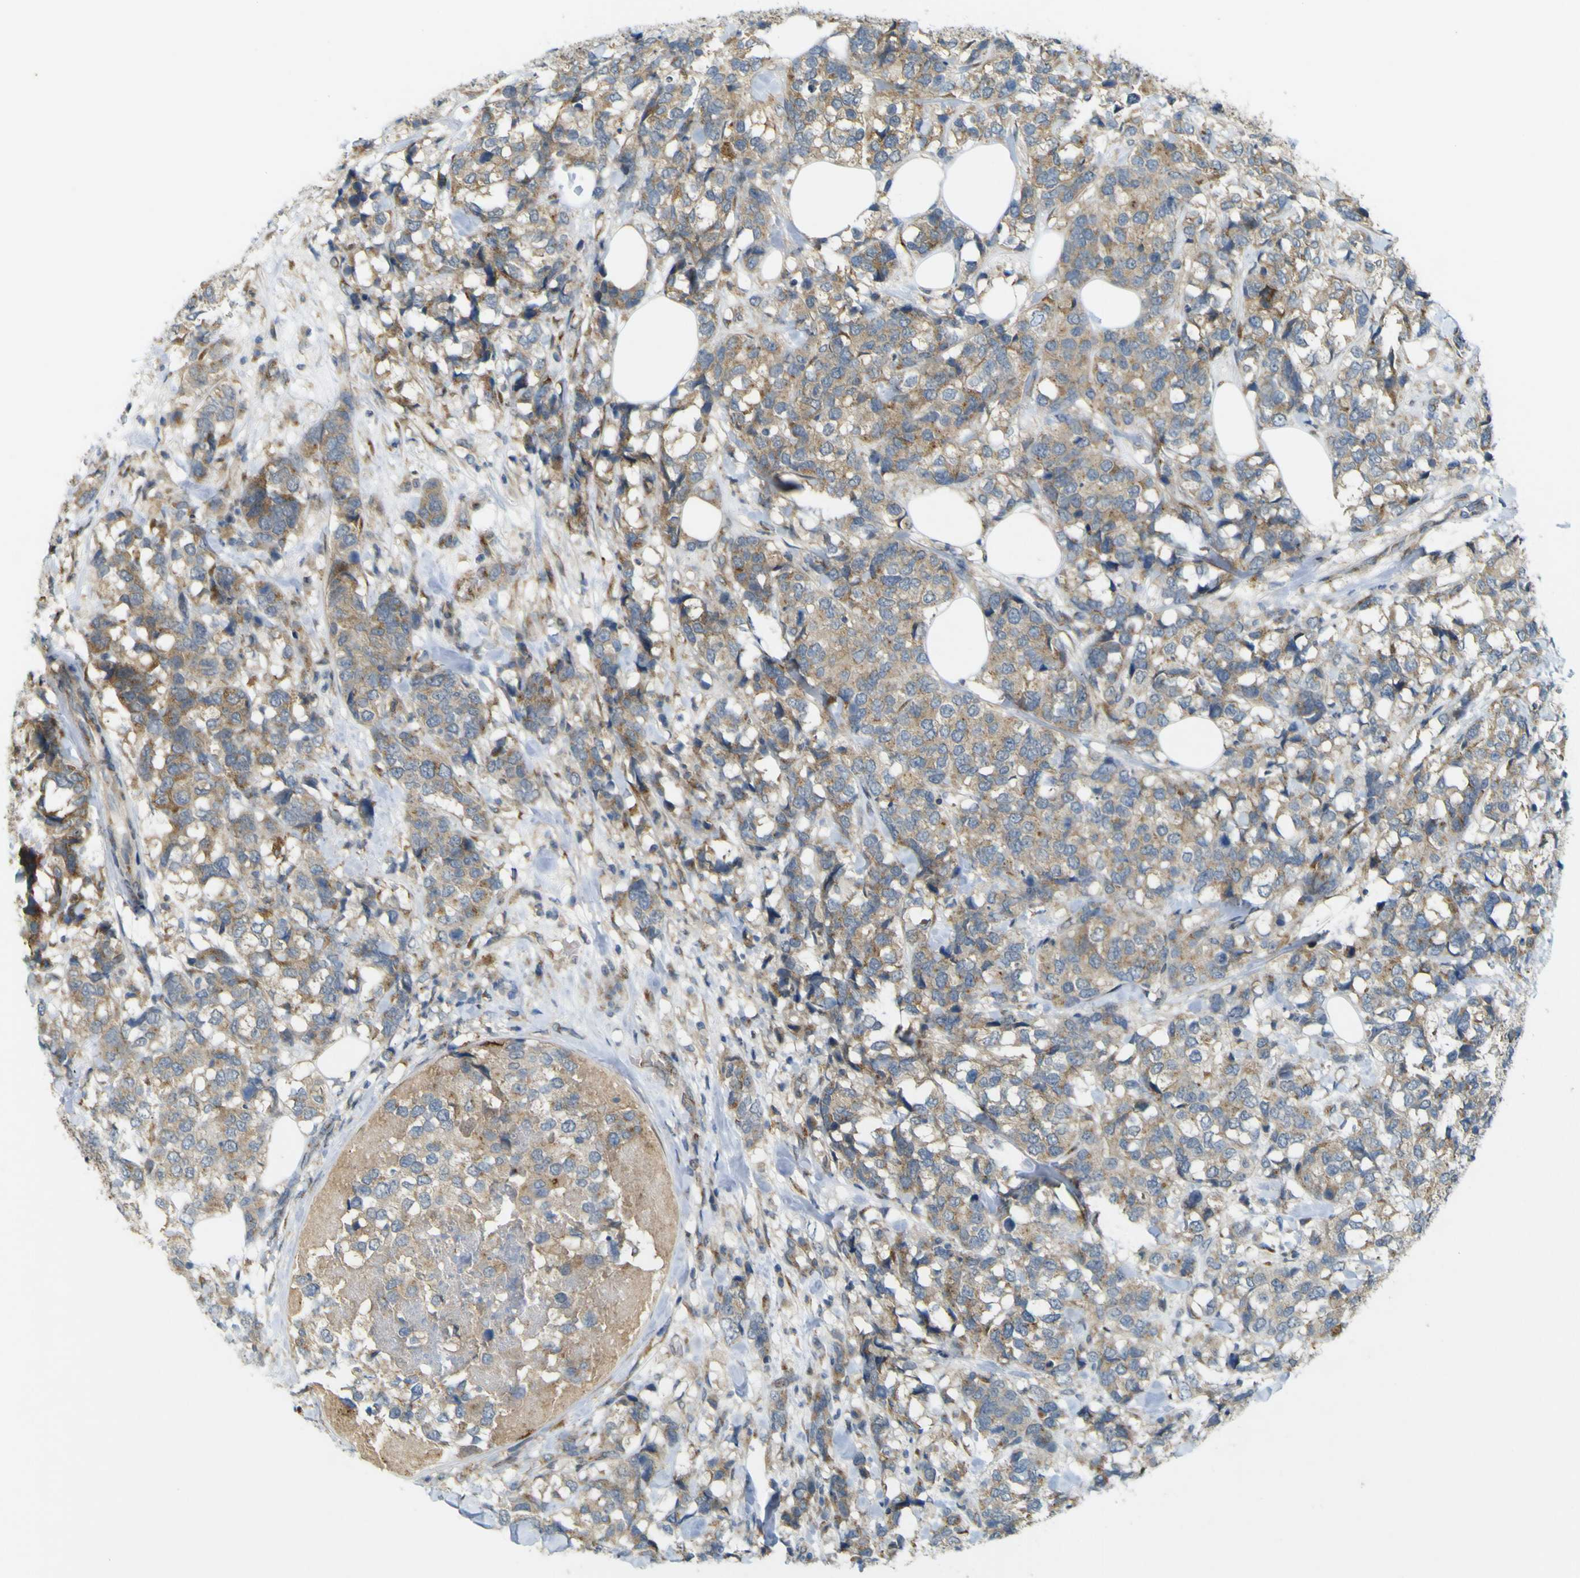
{"staining": {"intensity": "weak", "quantity": "25%-75%", "location": "cytoplasmic/membranous"}, "tissue": "breast cancer", "cell_type": "Tumor cells", "image_type": "cancer", "snomed": [{"axis": "morphology", "description": "Lobular carcinoma"}, {"axis": "topography", "description": "Breast"}], "caption": "About 25%-75% of tumor cells in human breast lobular carcinoma show weak cytoplasmic/membranous protein staining as visualized by brown immunohistochemical staining.", "gene": "IGF2R", "patient": {"sex": "female", "age": 59}}